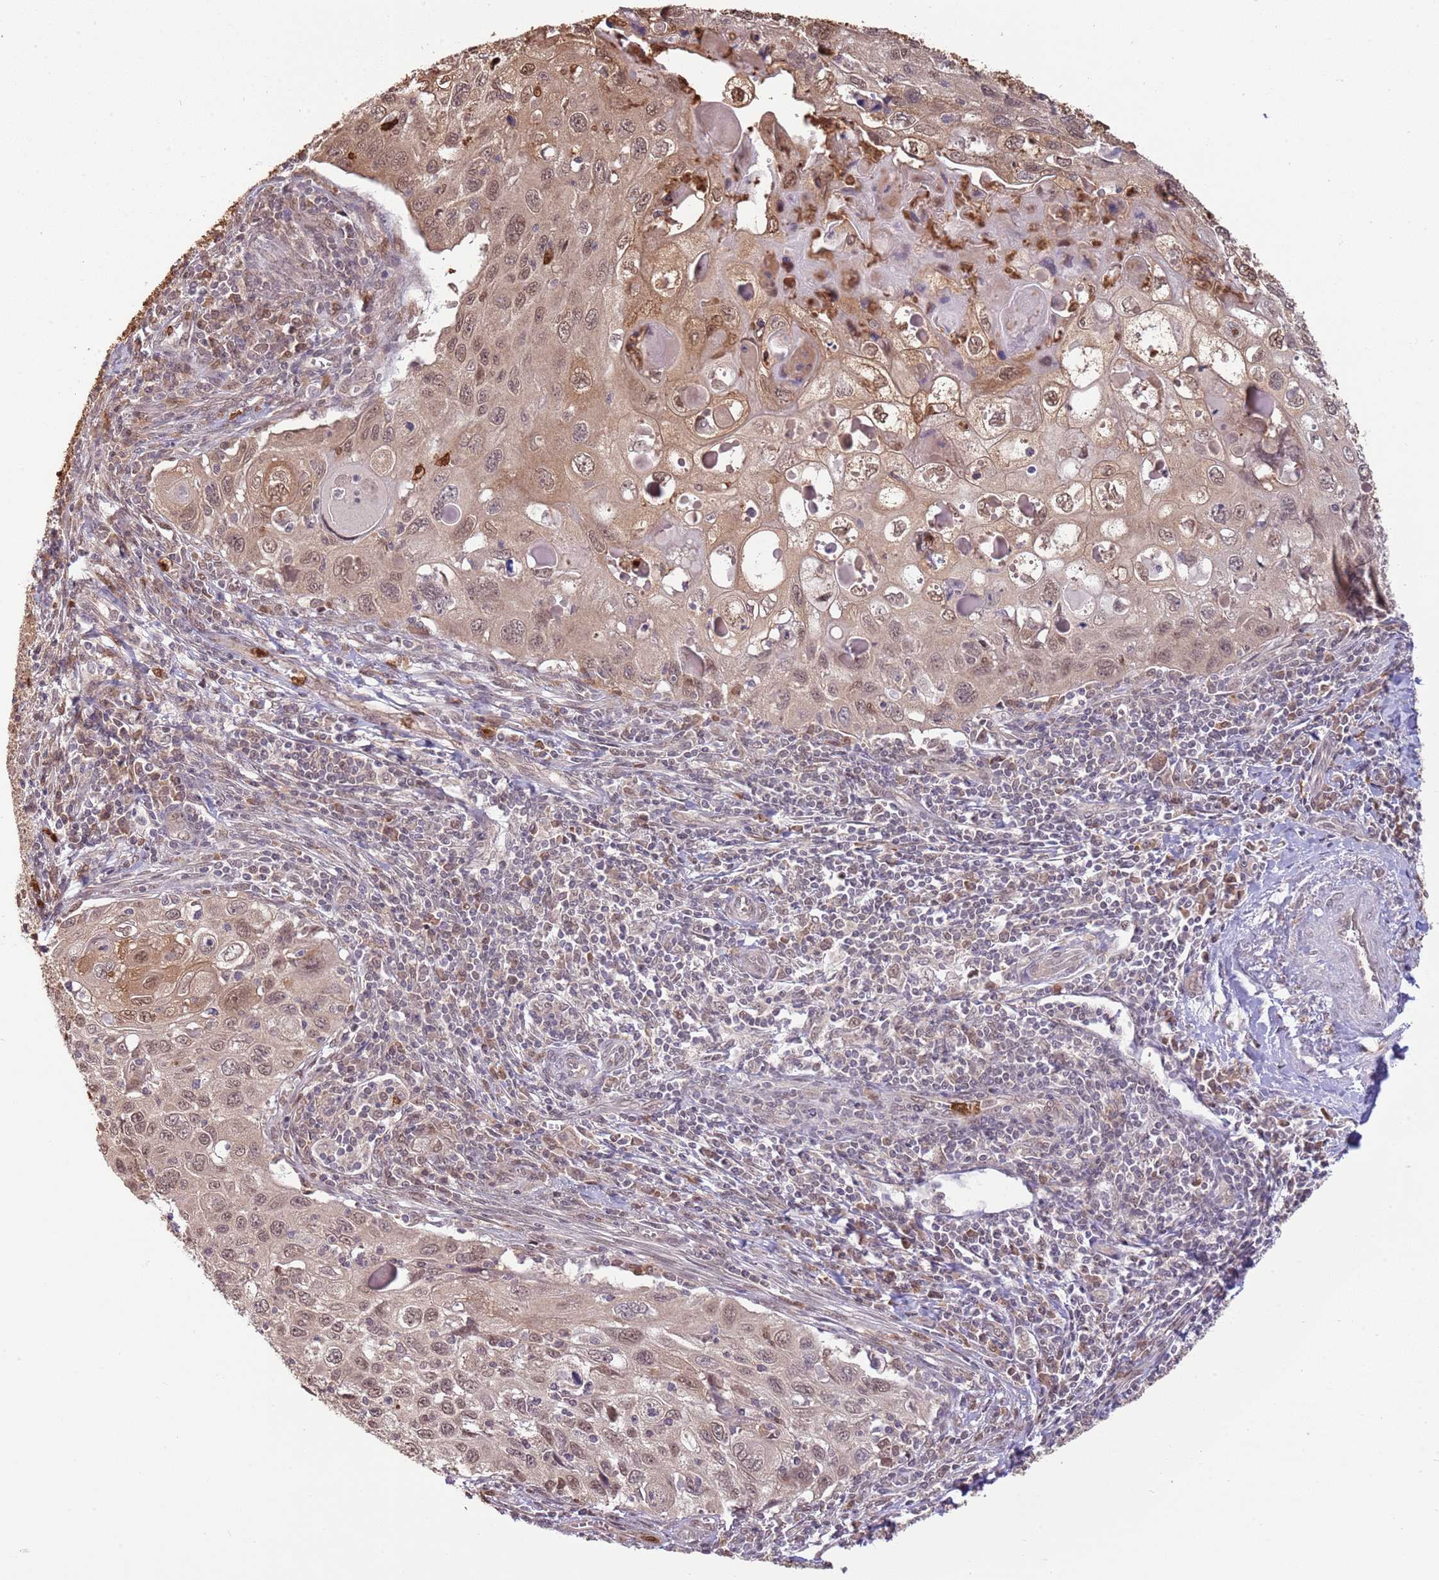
{"staining": {"intensity": "moderate", "quantity": ">75%", "location": "cytoplasmic/membranous,nuclear"}, "tissue": "cervical cancer", "cell_type": "Tumor cells", "image_type": "cancer", "snomed": [{"axis": "morphology", "description": "Squamous cell carcinoma, NOS"}, {"axis": "topography", "description": "Cervix"}], "caption": "Immunohistochemical staining of human squamous cell carcinoma (cervical) demonstrates medium levels of moderate cytoplasmic/membranous and nuclear expression in about >75% of tumor cells.", "gene": "AMIGO1", "patient": {"sex": "female", "age": 70}}